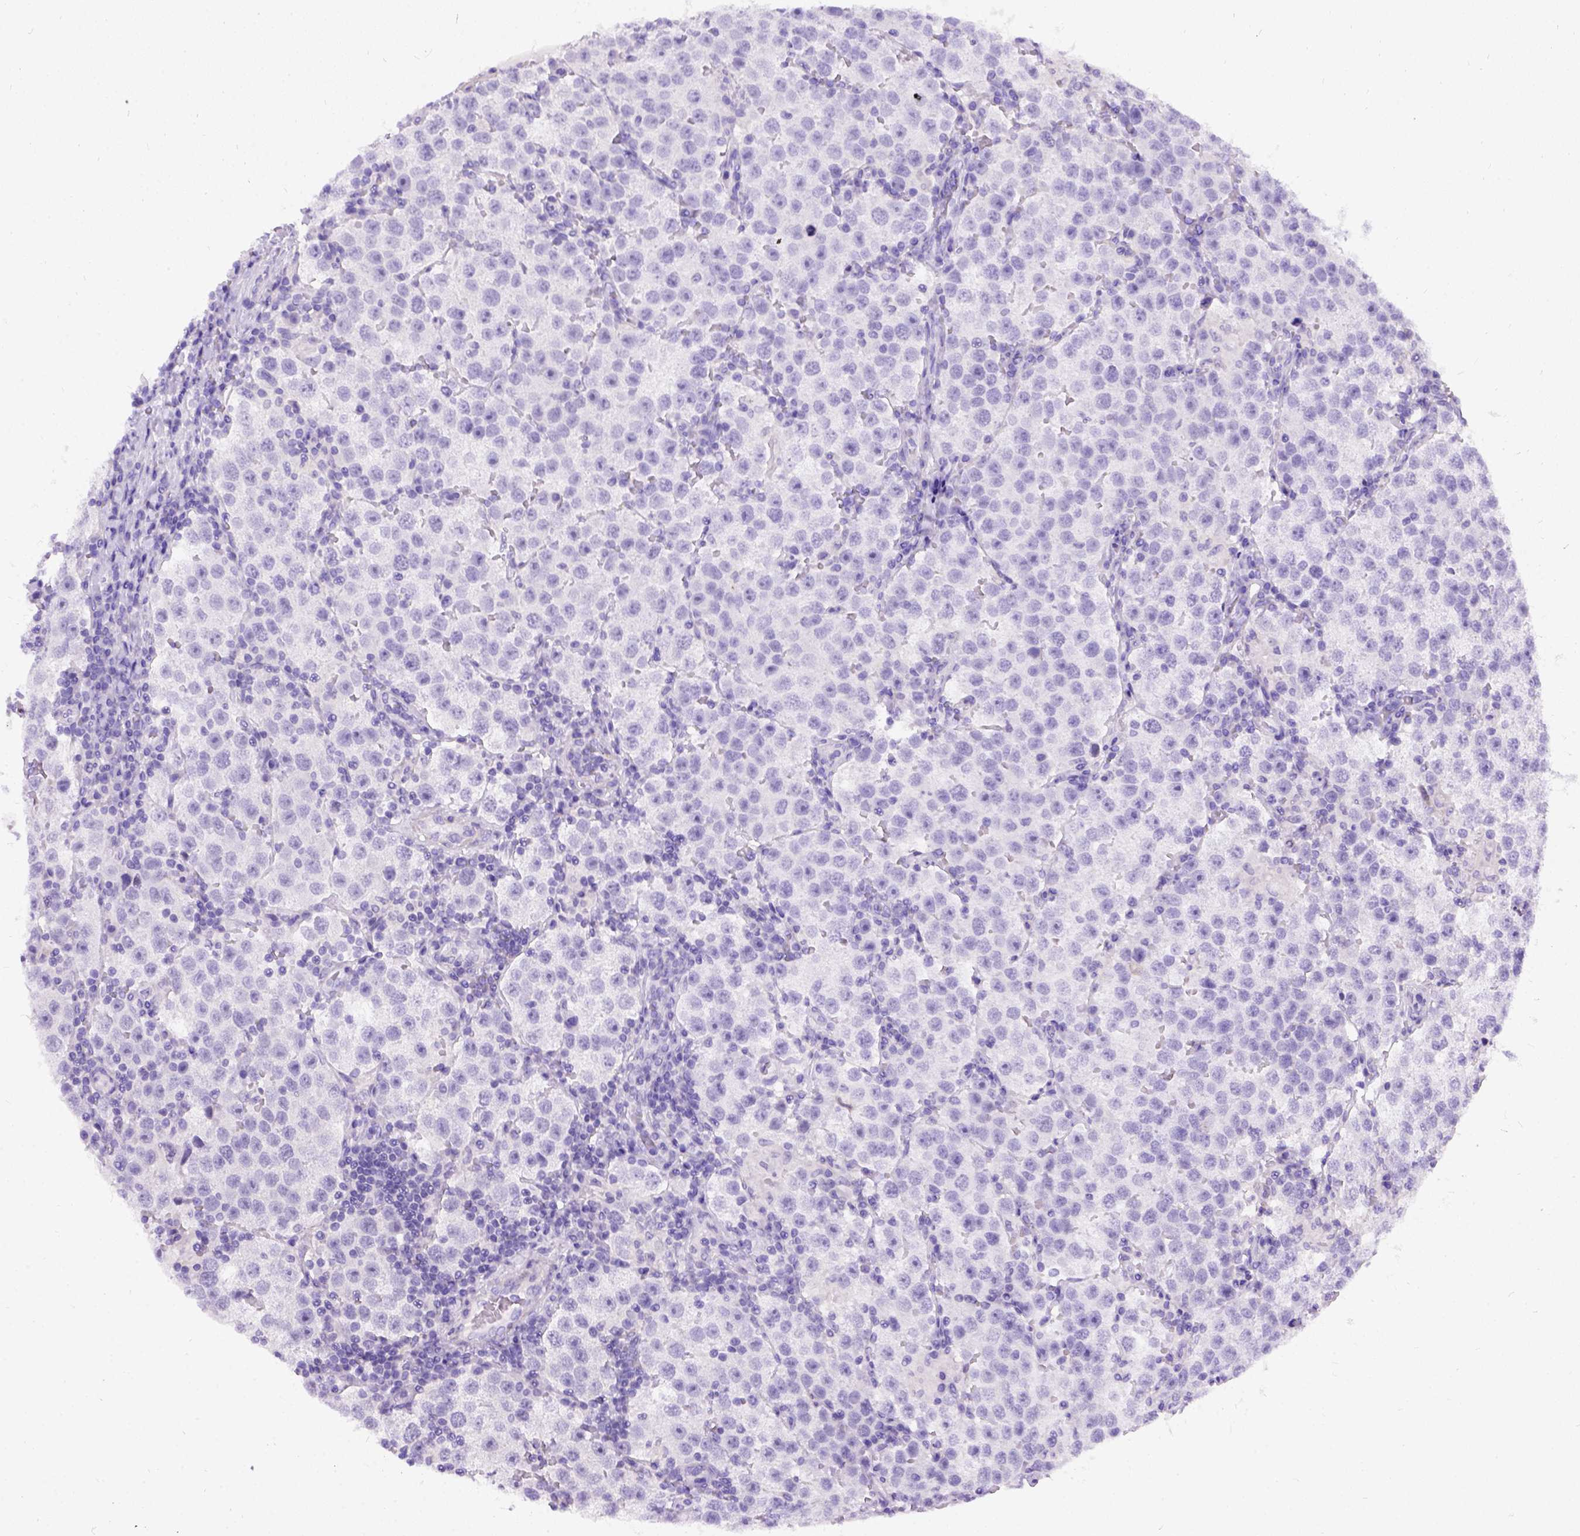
{"staining": {"intensity": "negative", "quantity": "none", "location": "none"}, "tissue": "testis cancer", "cell_type": "Tumor cells", "image_type": "cancer", "snomed": [{"axis": "morphology", "description": "Seminoma, NOS"}, {"axis": "topography", "description": "Testis"}], "caption": "Tumor cells show no significant protein staining in testis seminoma.", "gene": "PRG2", "patient": {"sex": "male", "age": 37}}